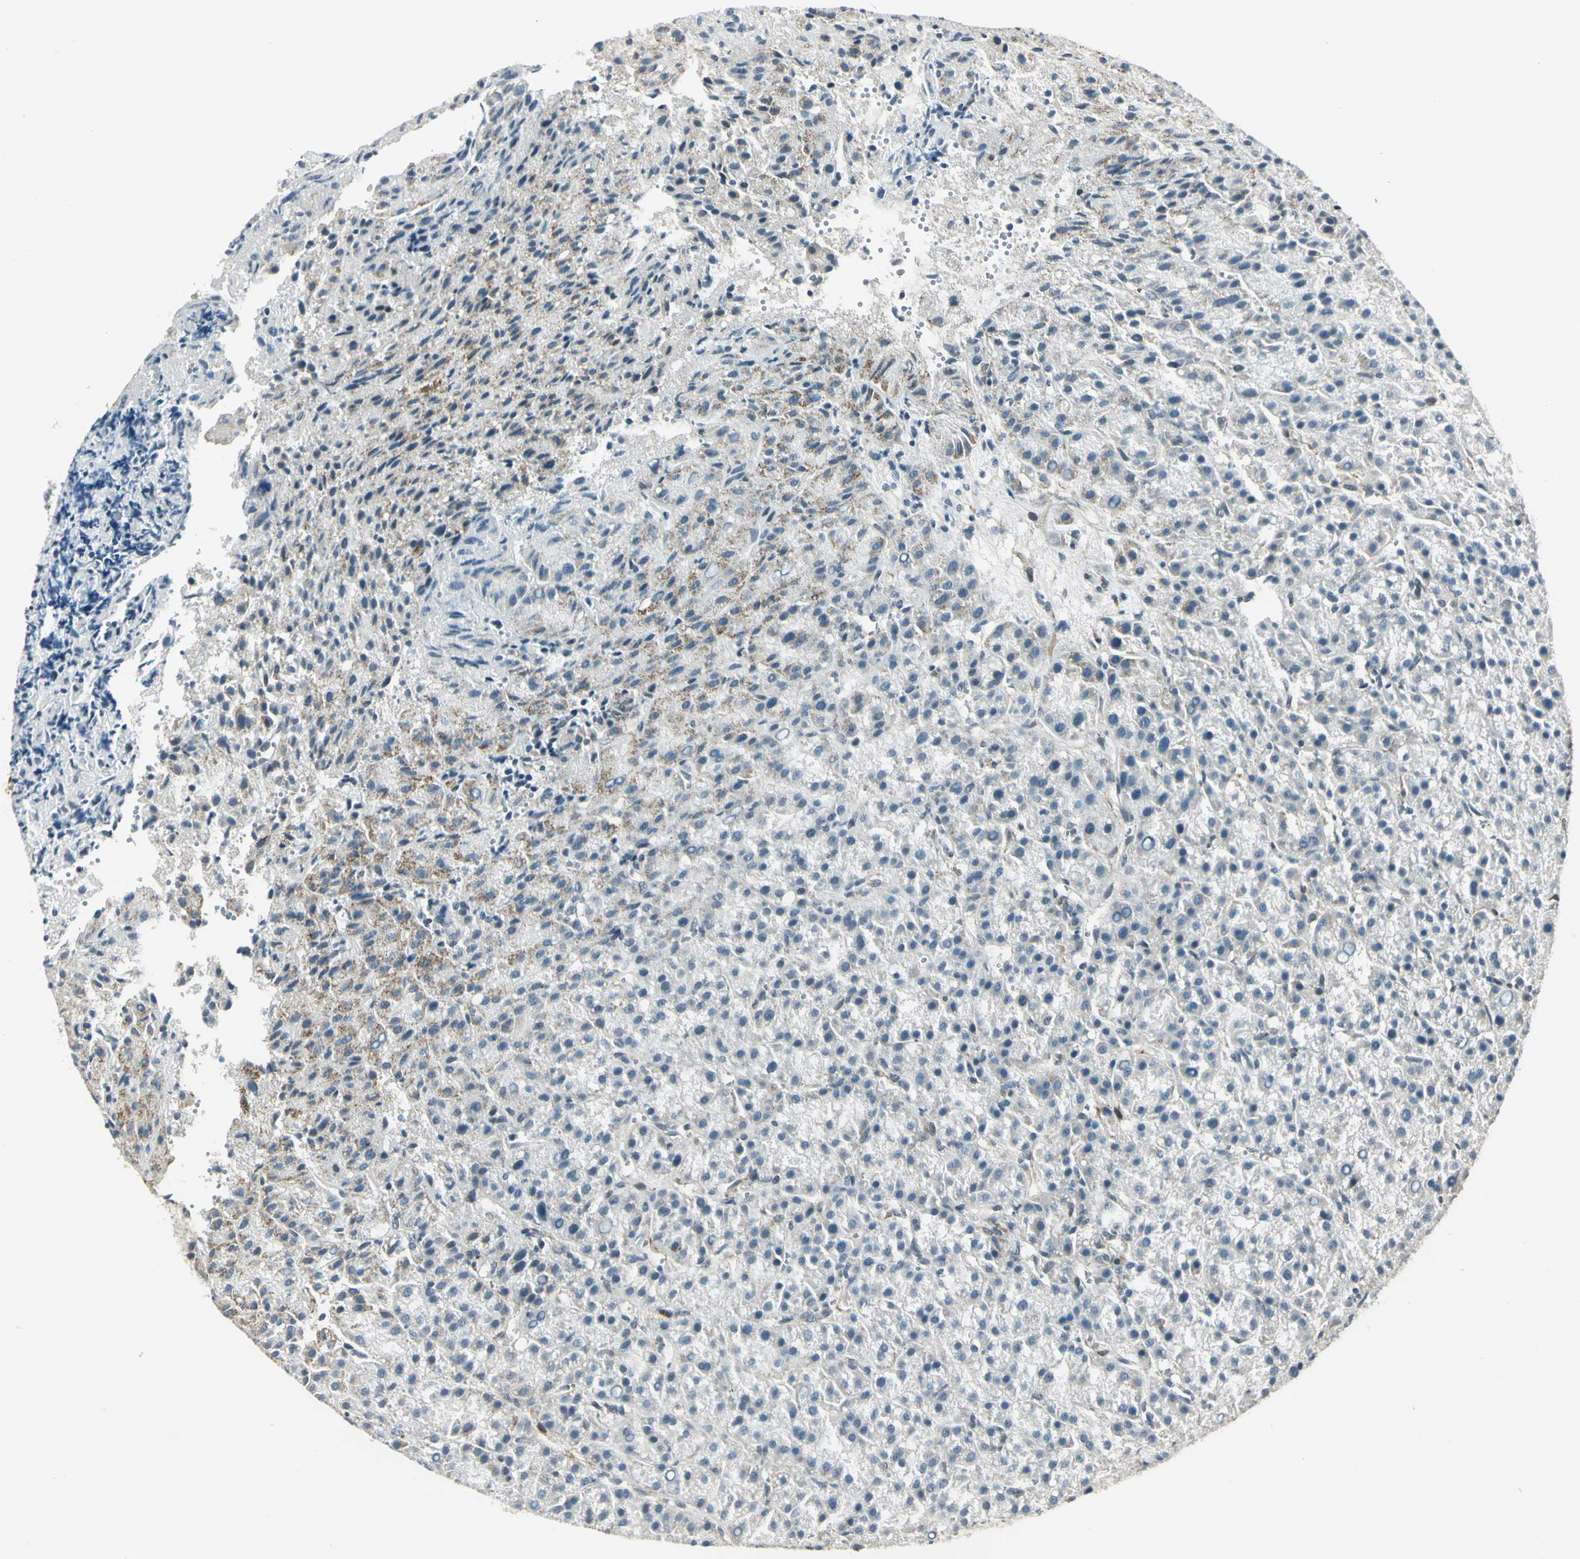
{"staining": {"intensity": "weak", "quantity": "<25%", "location": "cytoplasmic/membranous"}, "tissue": "liver cancer", "cell_type": "Tumor cells", "image_type": "cancer", "snomed": [{"axis": "morphology", "description": "Carcinoma, Hepatocellular, NOS"}, {"axis": "topography", "description": "Liver"}], "caption": "The immunohistochemistry image has no significant positivity in tumor cells of liver cancer tissue. The staining is performed using DAB brown chromogen with nuclei counter-stained in using hematoxylin.", "gene": "RAD17", "patient": {"sex": "female", "age": 58}}